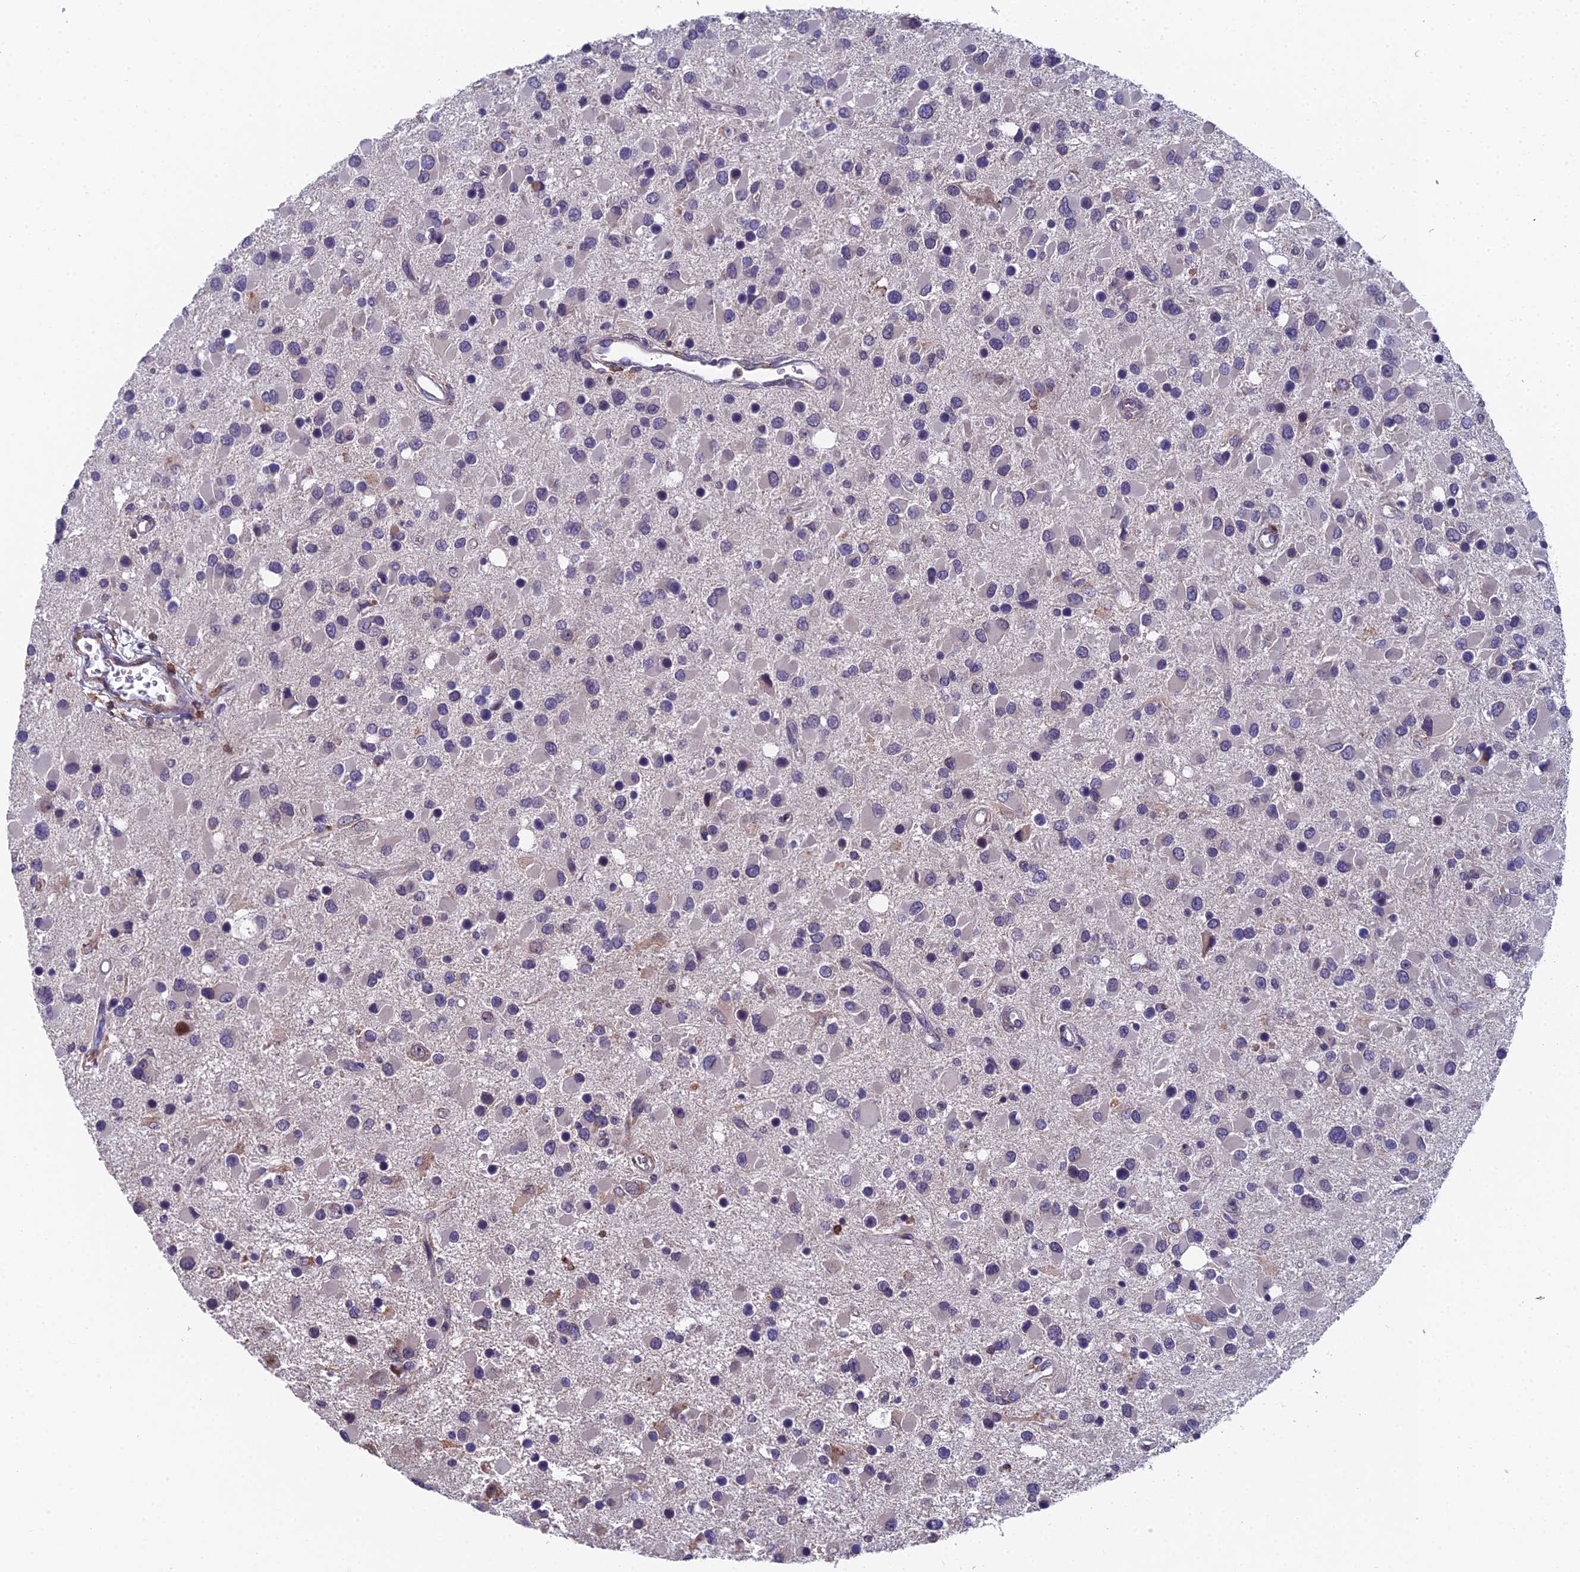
{"staining": {"intensity": "negative", "quantity": "none", "location": "none"}, "tissue": "glioma", "cell_type": "Tumor cells", "image_type": "cancer", "snomed": [{"axis": "morphology", "description": "Glioma, malignant, High grade"}, {"axis": "topography", "description": "Brain"}], "caption": "A high-resolution image shows IHC staining of malignant glioma (high-grade), which exhibits no significant positivity in tumor cells.", "gene": "GALK2", "patient": {"sex": "male", "age": 53}}